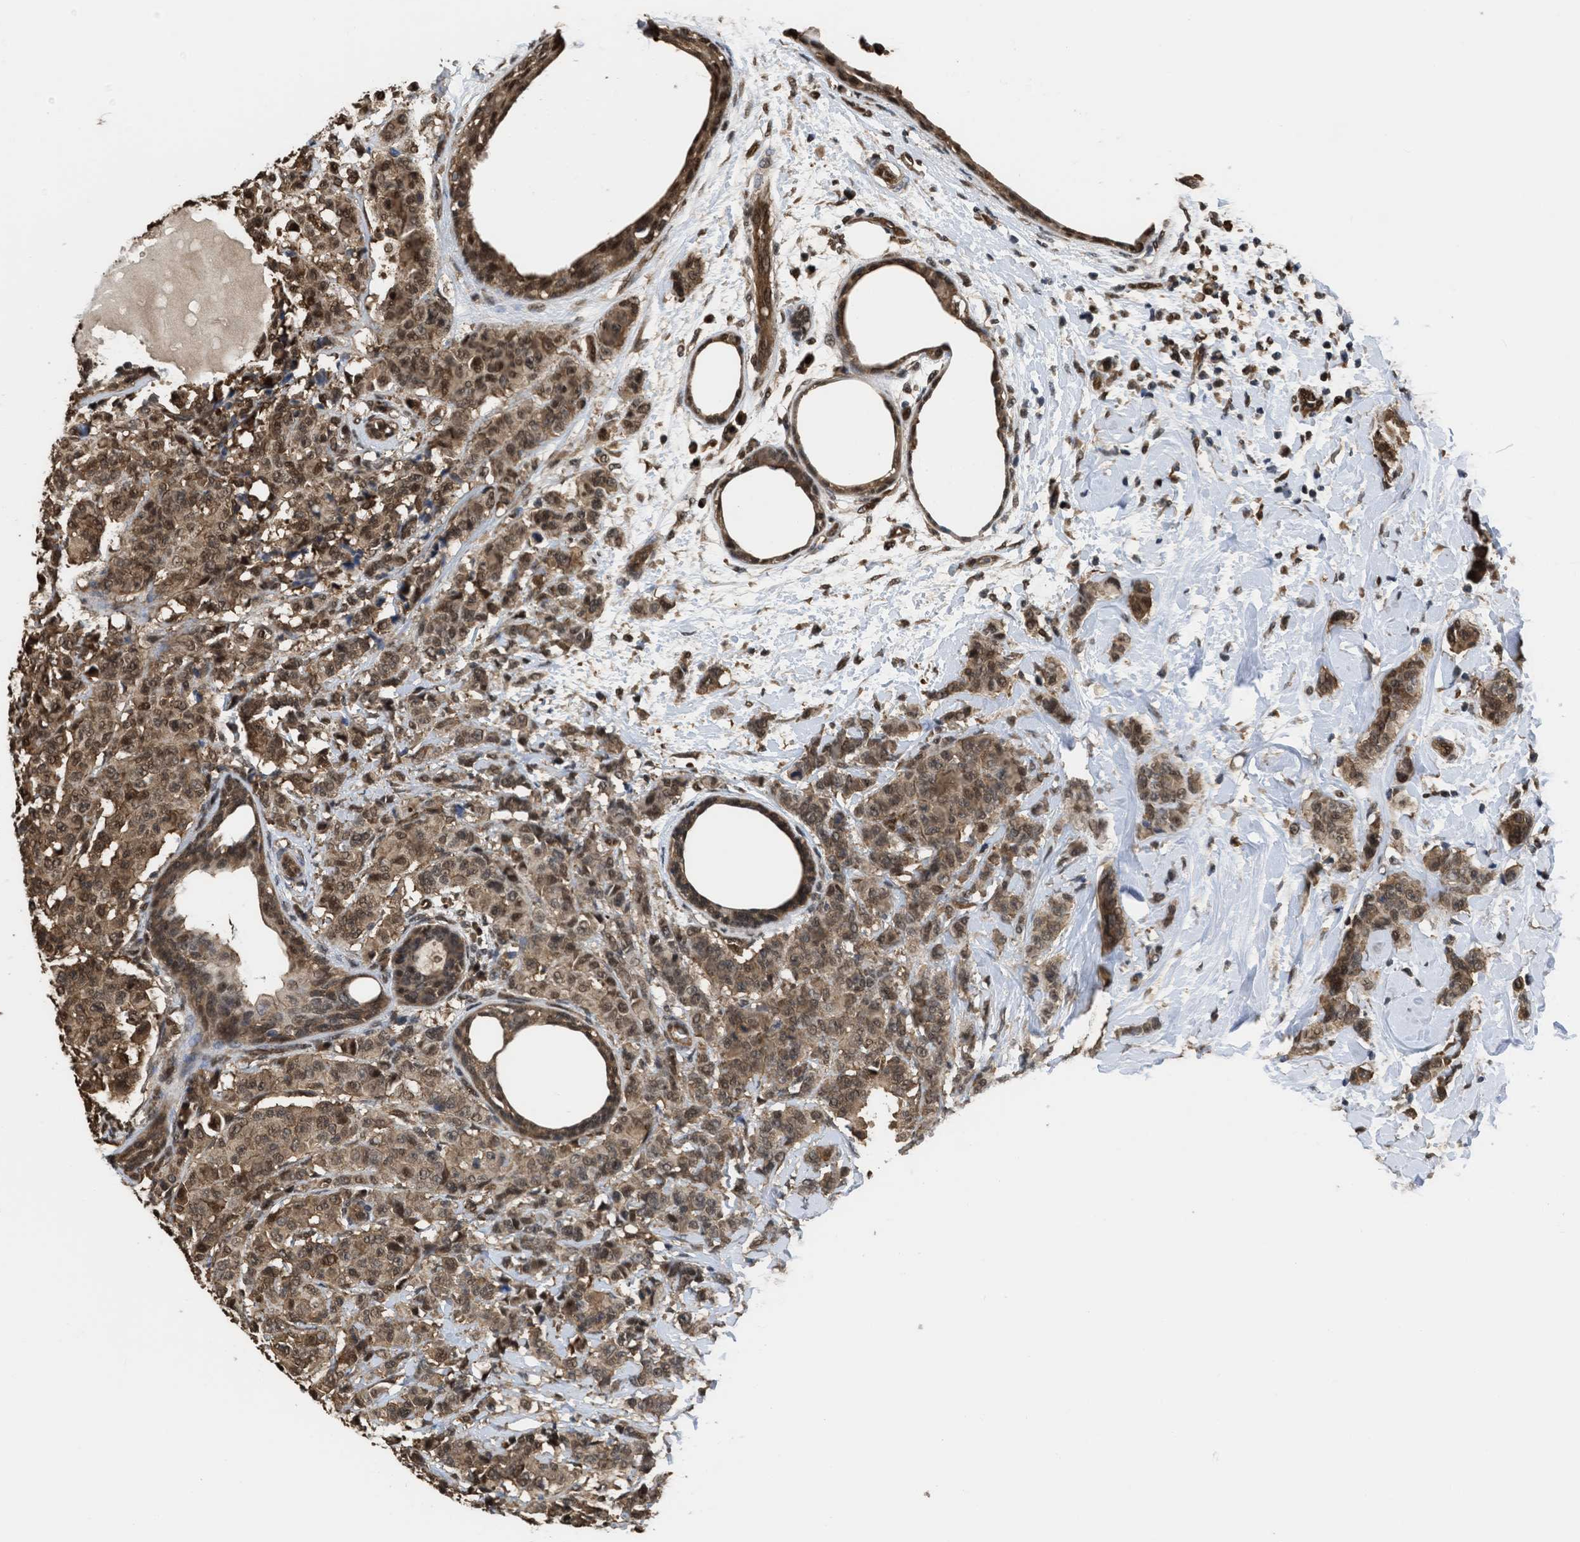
{"staining": {"intensity": "moderate", "quantity": ">75%", "location": "cytoplasmic/membranous,nuclear"}, "tissue": "breast cancer", "cell_type": "Tumor cells", "image_type": "cancer", "snomed": [{"axis": "morphology", "description": "Normal tissue, NOS"}, {"axis": "morphology", "description": "Duct carcinoma"}, {"axis": "topography", "description": "Breast"}], "caption": "Immunohistochemical staining of breast invasive ductal carcinoma exhibits medium levels of moderate cytoplasmic/membranous and nuclear protein positivity in approximately >75% of tumor cells.", "gene": "YWHAG", "patient": {"sex": "female", "age": 40}}